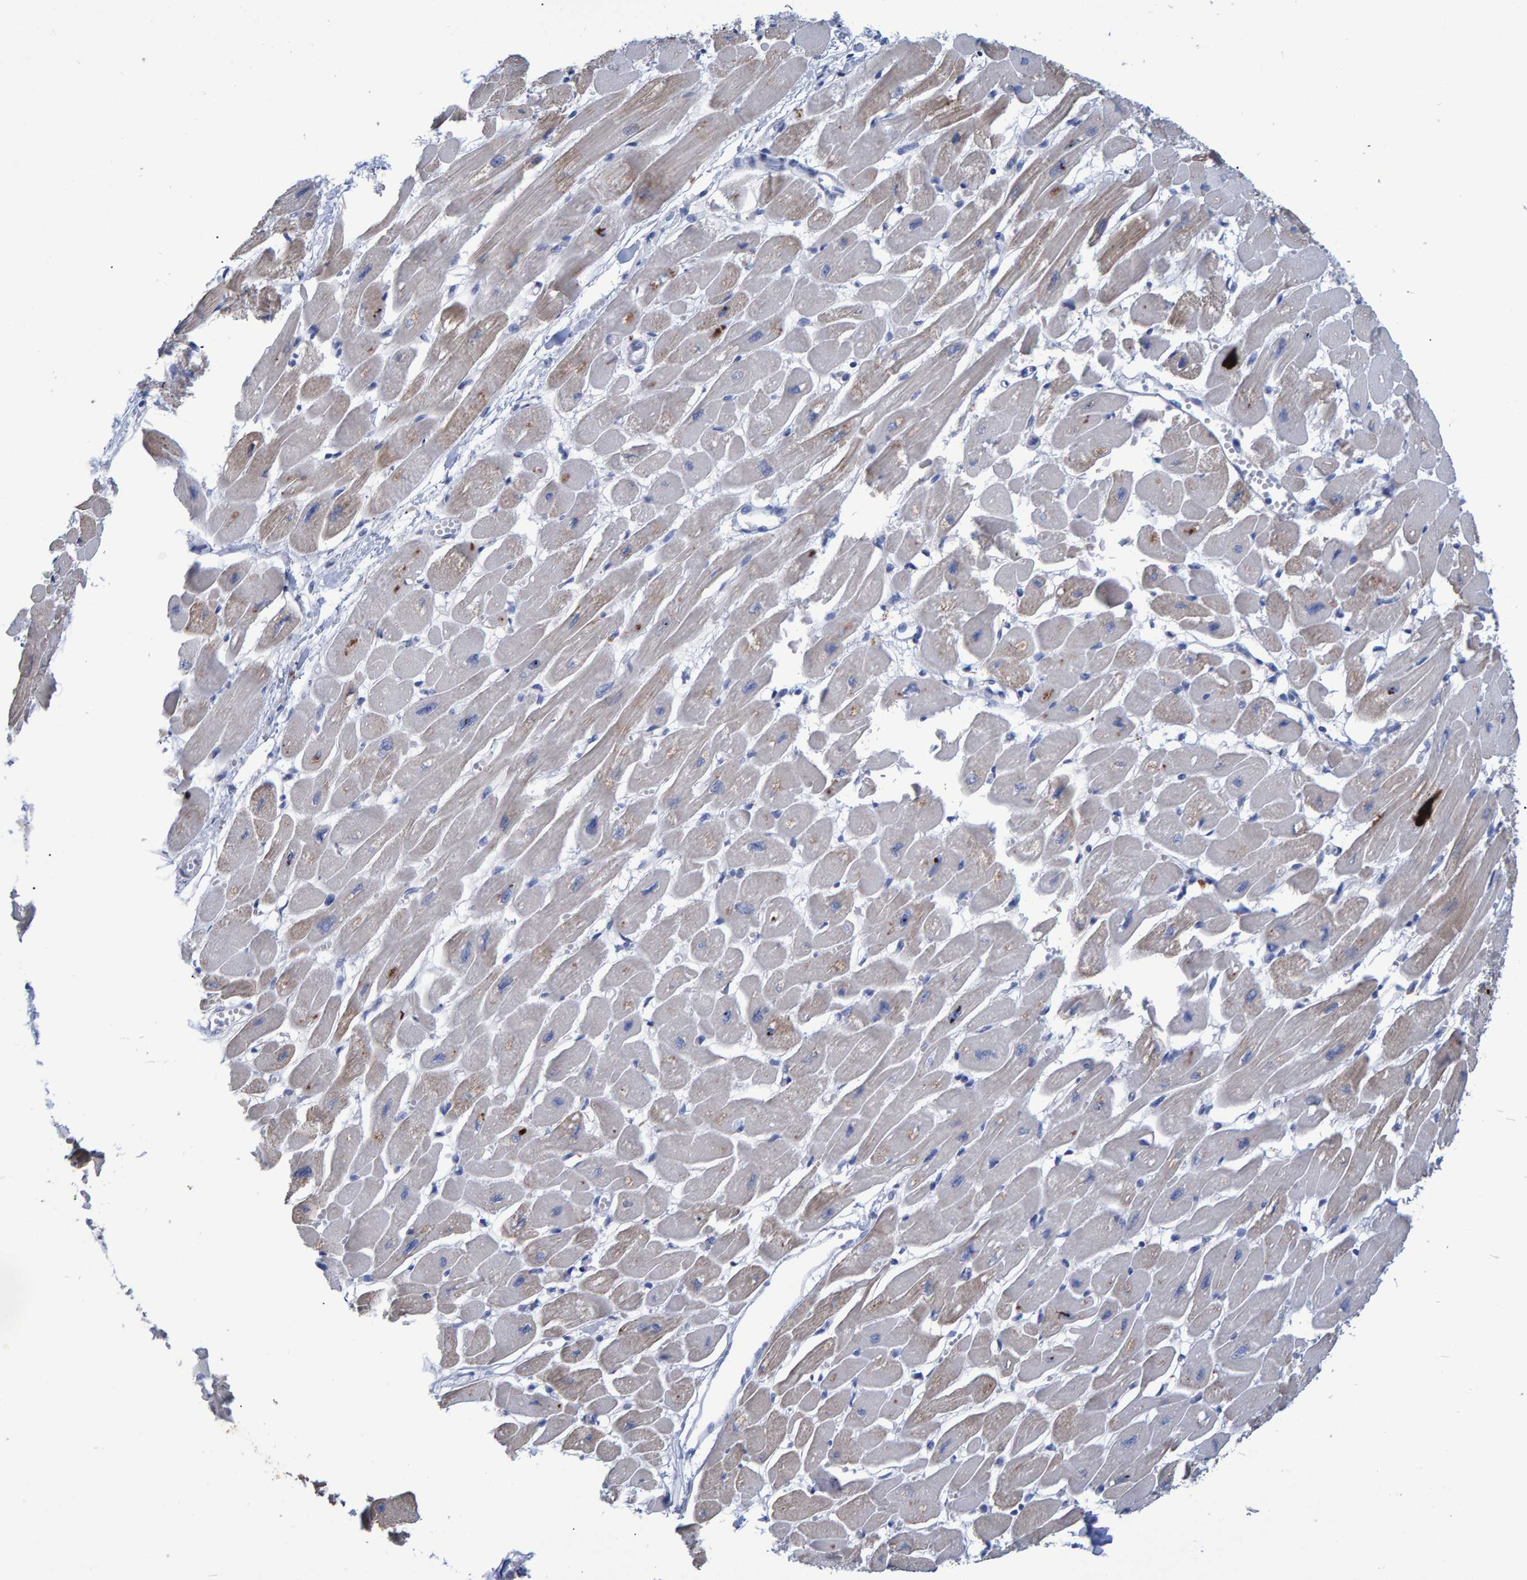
{"staining": {"intensity": "weak", "quantity": "25%-75%", "location": "cytoplasmic/membranous"}, "tissue": "heart muscle", "cell_type": "Cardiomyocytes", "image_type": "normal", "snomed": [{"axis": "morphology", "description": "Normal tissue, NOS"}, {"axis": "topography", "description": "Heart"}], "caption": "Heart muscle stained with IHC shows weak cytoplasmic/membranous positivity in approximately 25%-75% of cardiomyocytes. The staining was performed using DAB to visualize the protein expression in brown, while the nuclei were stained in blue with hematoxylin (Magnification: 20x).", "gene": "PROCA1", "patient": {"sex": "female", "age": 54}}